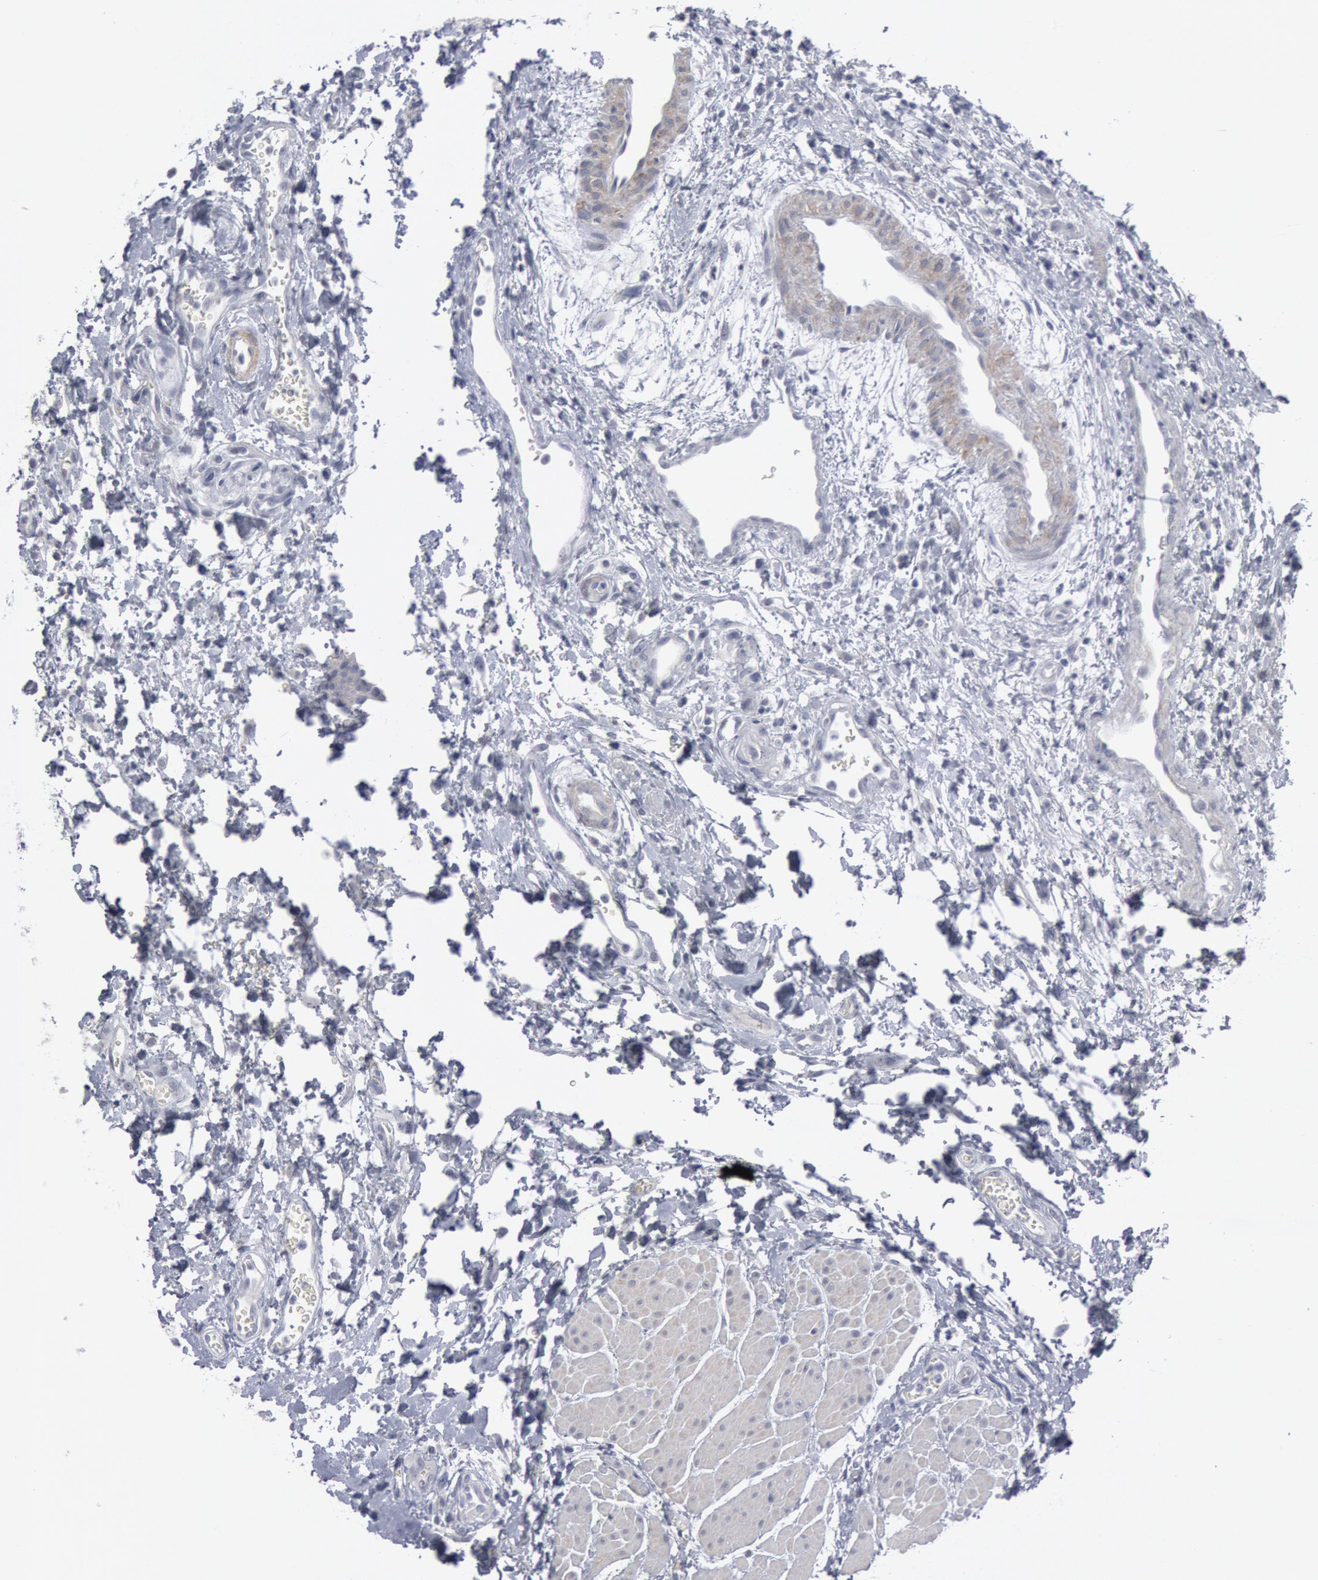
{"staining": {"intensity": "negative", "quantity": "none", "location": "none"}, "tissue": "urinary bladder", "cell_type": "Urothelial cells", "image_type": "normal", "snomed": [{"axis": "morphology", "description": "Normal tissue, NOS"}, {"axis": "topography", "description": "Smooth muscle"}, {"axis": "topography", "description": "Urinary bladder"}], "caption": "Immunohistochemical staining of normal urinary bladder shows no significant positivity in urothelial cells. The staining is performed using DAB (3,3'-diaminobenzidine) brown chromogen with nuclei counter-stained in using hematoxylin.", "gene": "DMC1", "patient": {"sex": "male", "age": 35}}